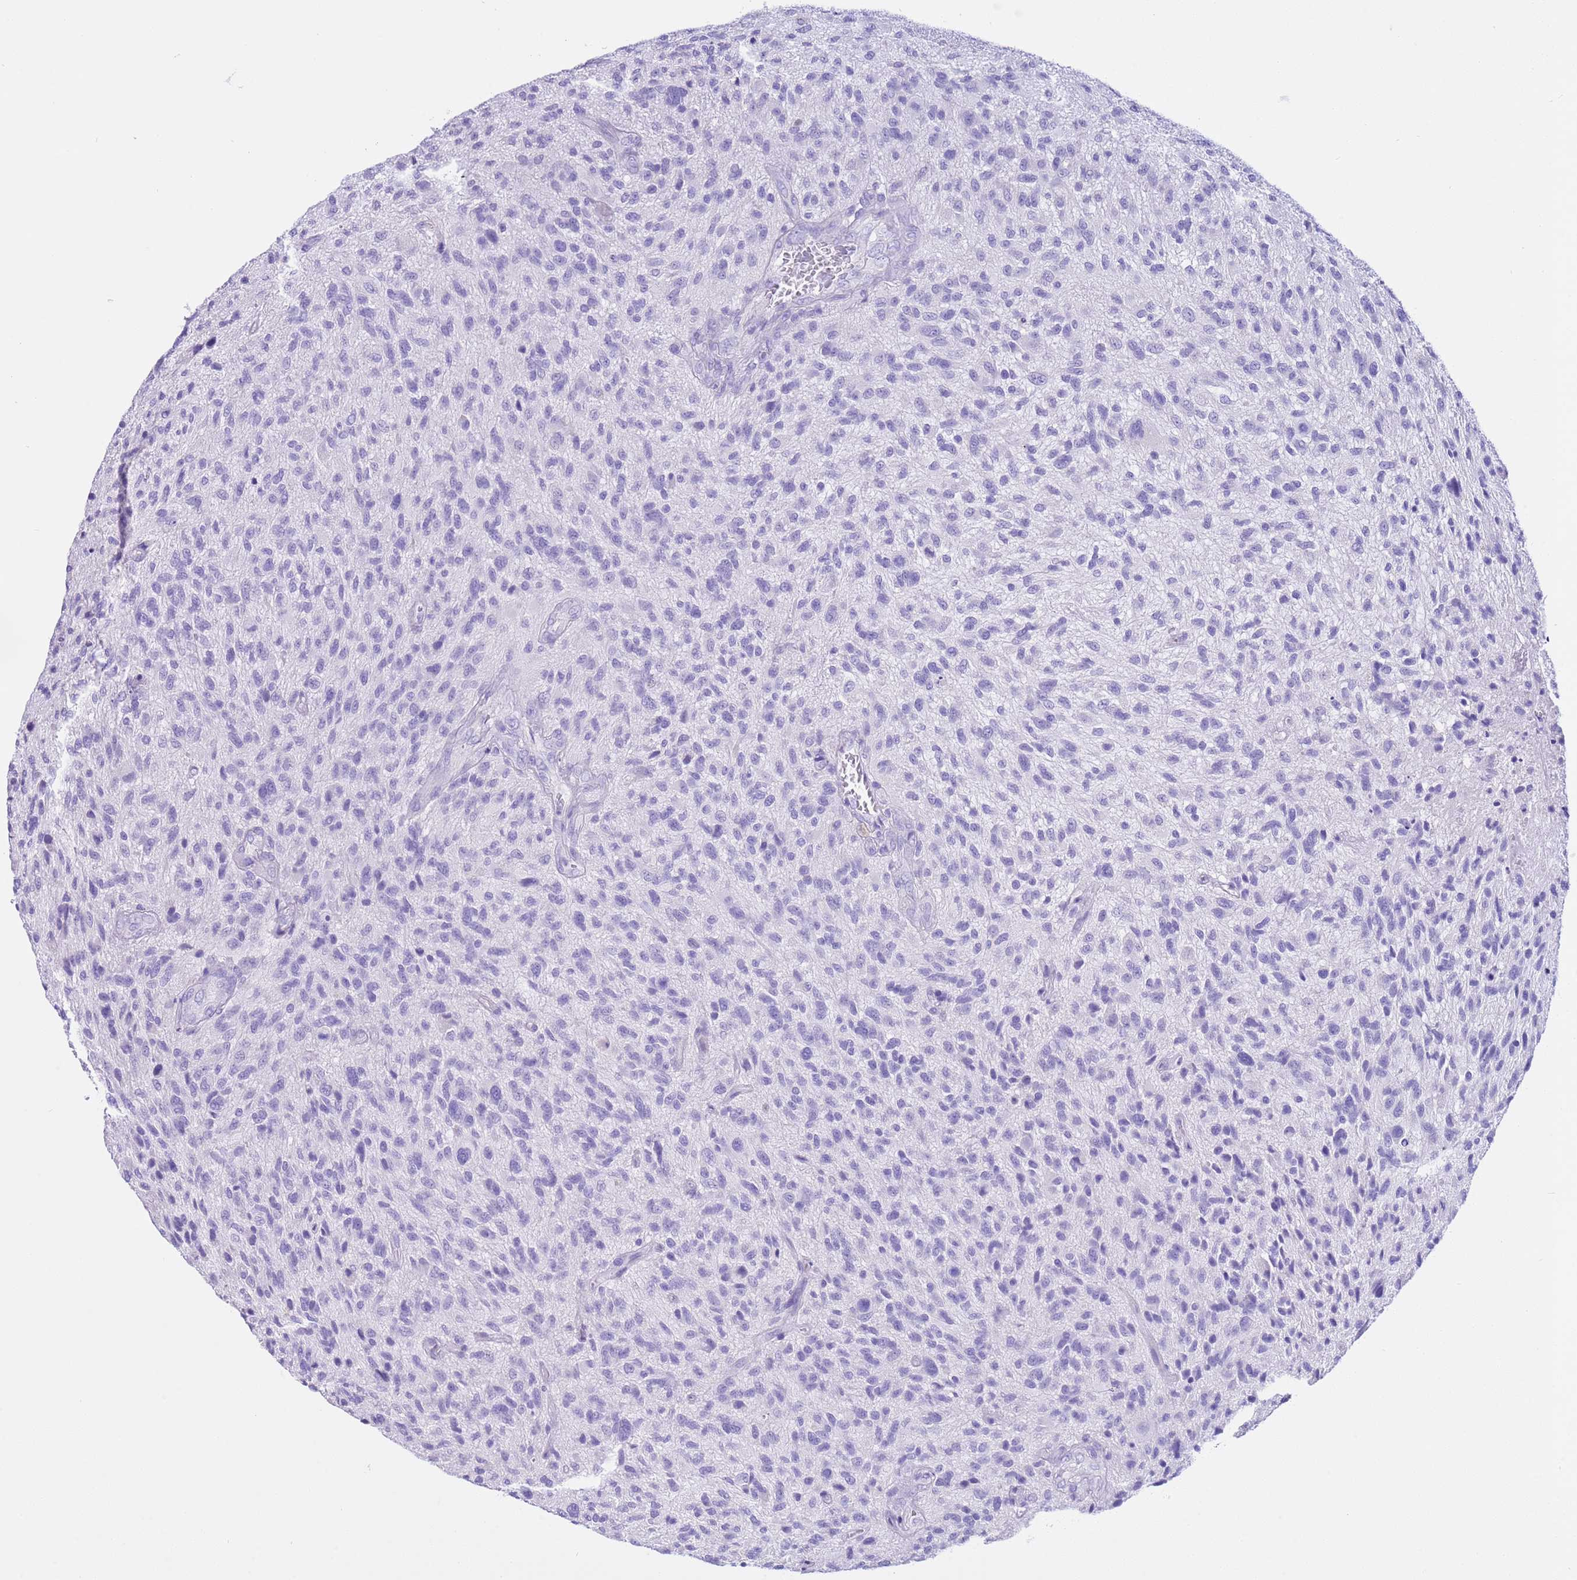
{"staining": {"intensity": "negative", "quantity": "none", "location": "none"}, "tissue": "glioma", "cell_type": "Tumor cells", "image_type": "cancer", "snomed": [{"axis": "morphology", "description": "Glioma, malignant, High grade"}, {"axis": "topography", "description": "Brain"}], "caption": "This is an immunohistochemistry (IHC) histopathology image of human malignant high-grade glioma. There is no expression in tumor cells.", "gene": "CPB1", "patient": {"sex": "male", "age": 47}}